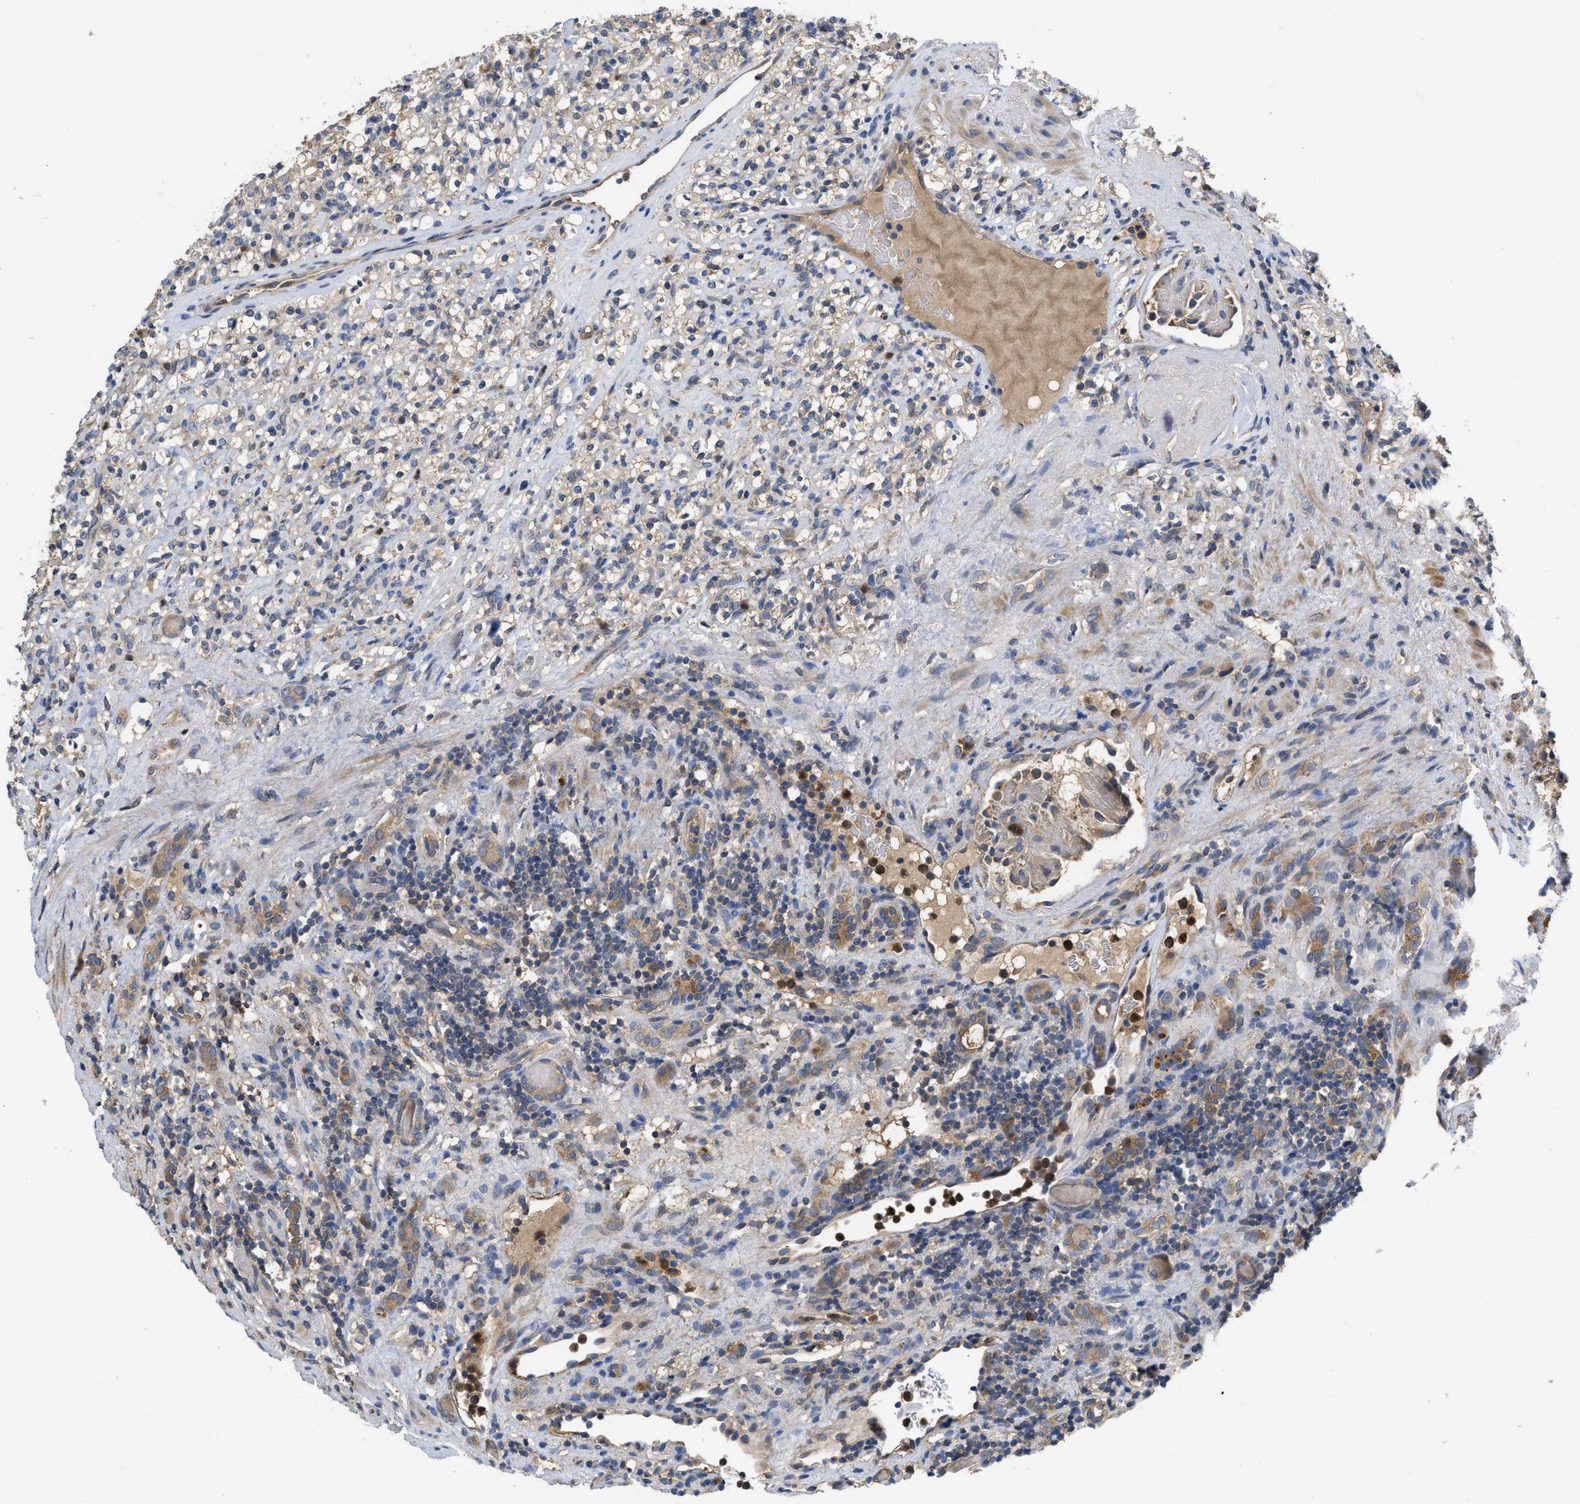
{"staining": {"intensity": "weak", "quantity": "<25%", "location": "cytoplasmic/membranous"}, "tissue": "renal cancer", "cell_type": "Tumor cells", "image_type": "cancer", "snomed": [{"axis": "morphology", "description": "Normal tissue, NOS"}, {"axis": "morphology", "description": "Adenocarcinoma, NOS"}, {"axis": "topography", "description": "Kidney"}], "caption": "Tumor cells show no significant protein staining in renal adenocarcinoma.", "gene": "RNF216", "patient": {"sex": "female", "age": 72}}